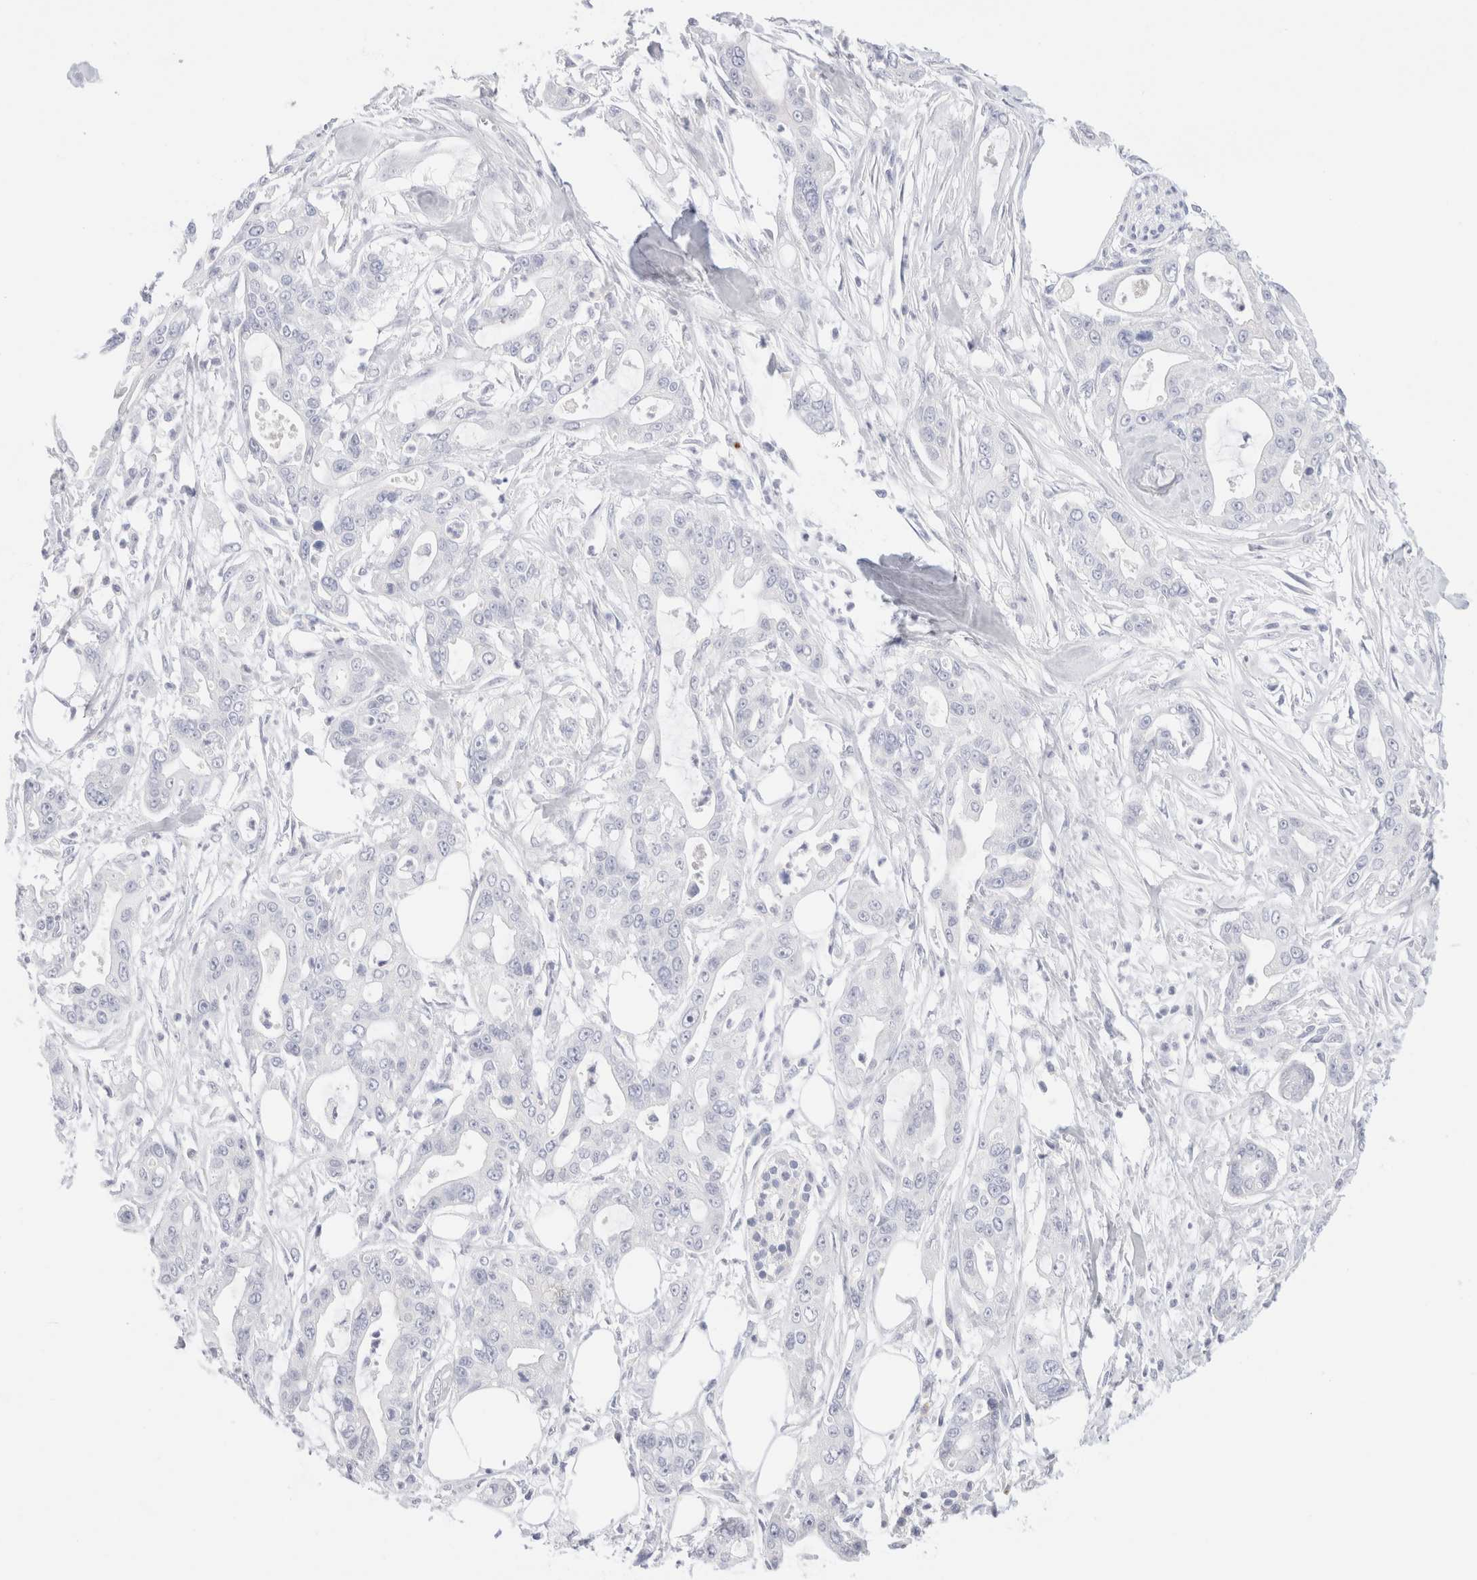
{"staining": {"intensity": "negative", "quantity": "none", "location": "none"}, "tissue": "pancreatic cancer", "cell_type": "Tumor cells", "image_type": "cancer", "snomed": [{"axis": "morphology", "description": "Adenocarcinoma, NOS"}, {"axis": "topography", "description": "Pancreas"}], "caption": "Immunohistochemistry of pancreatic cancer (adenocarcinoma) shows no positivity in tumor cells.", "gene": "ADAM30", "patient": {"sex": "male", "age": 68}}